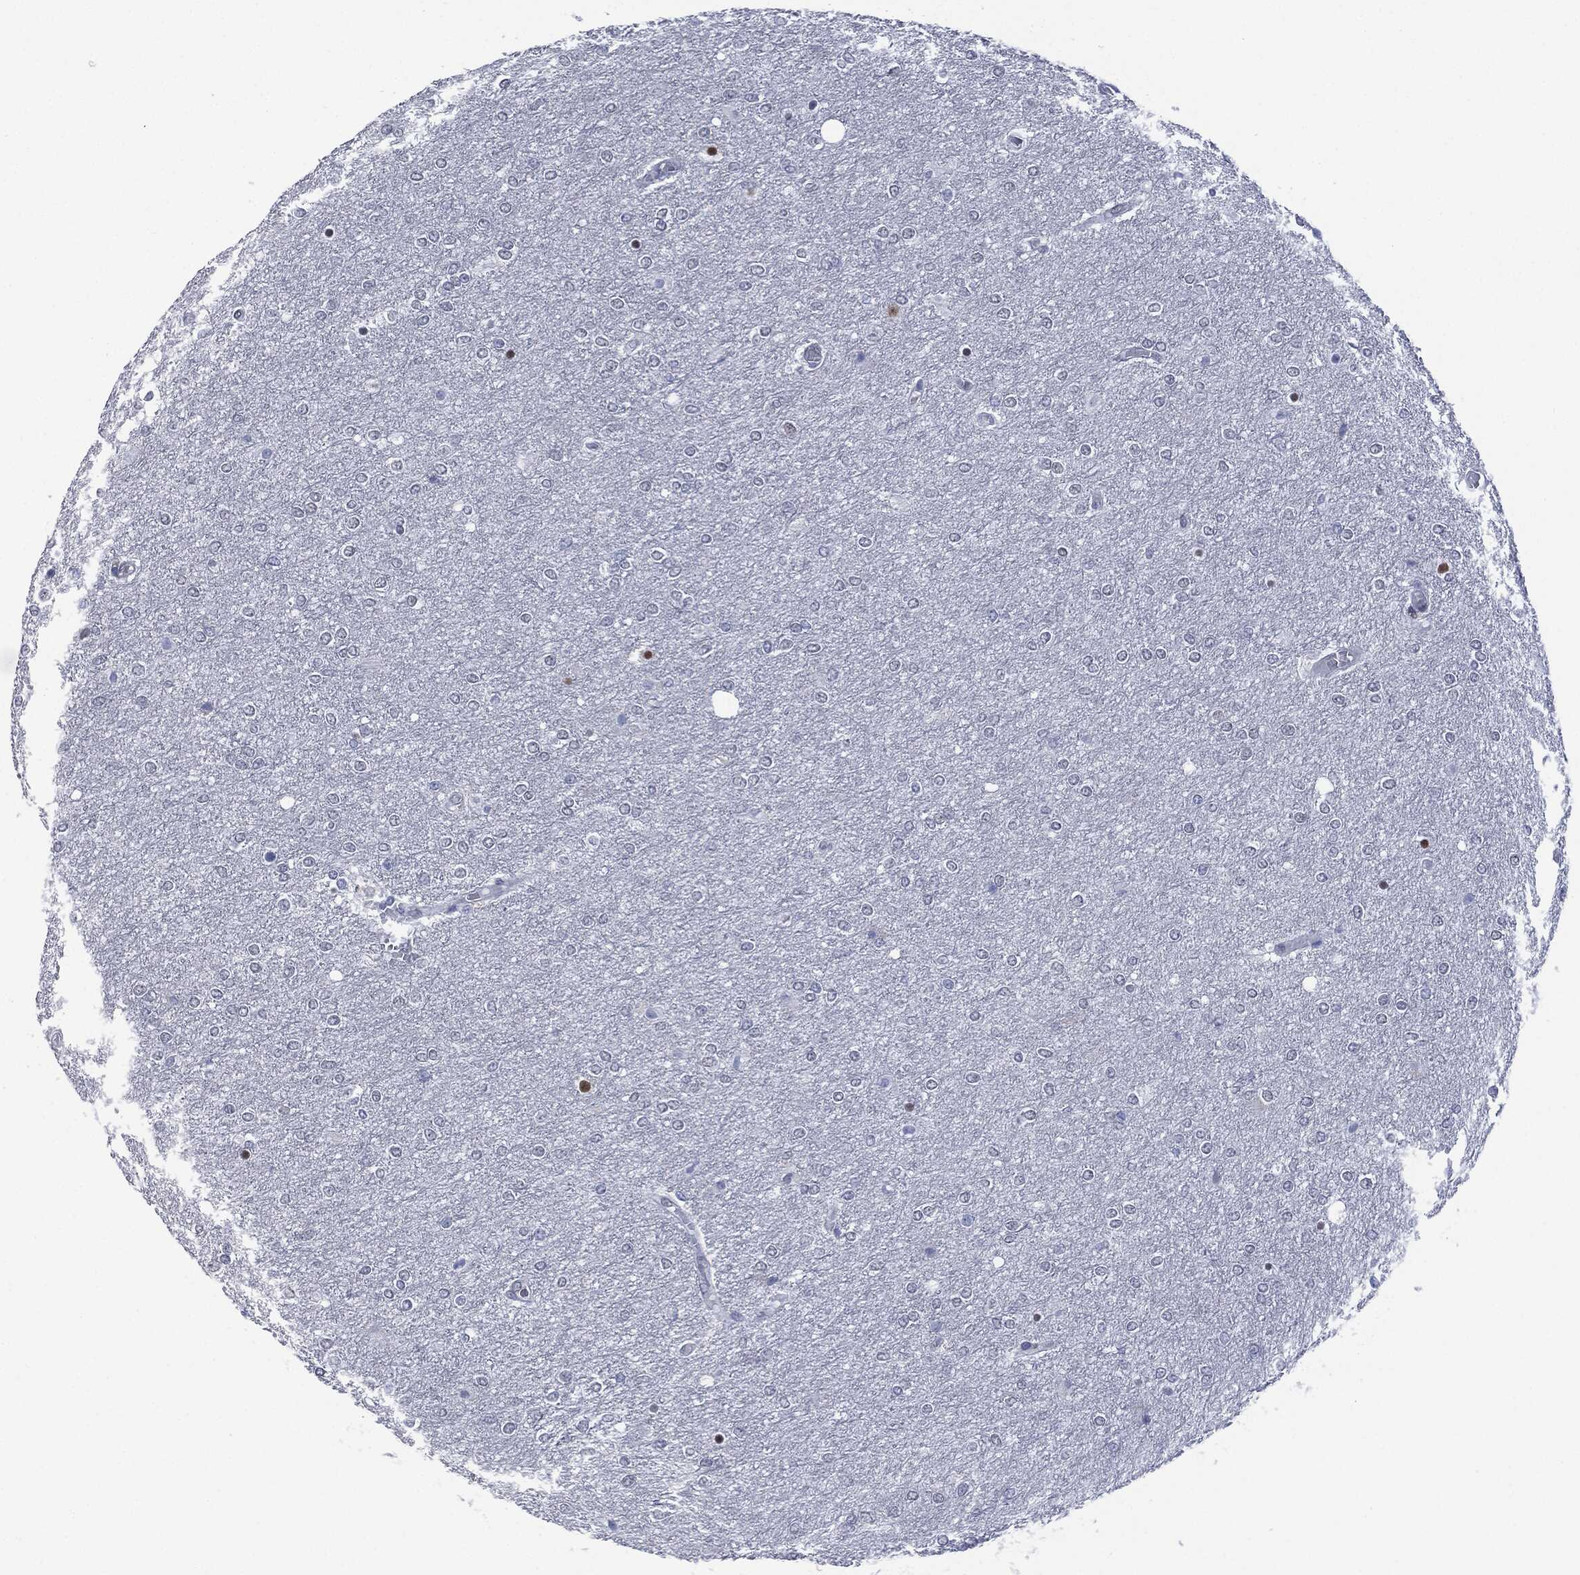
{"staining": {"intensity": "negative", "quantity": "none", "location": "none"}, "tissue": "glioma", "cell_type": "Tumor cells", "image_type": "cancer", "snomed": [{"axis": "morphology", "description": "Glioma, malignant, High grade"}, {"axis": "topography", "description": "Brain"}], "caption": "Immunohistochemical staining of malignant high-grade glioma exhibits no significant expression in tumor cells. The staining was performed using DAB (3,3'-diaminobenzidine) to visualize the protein expression in brown, while the nuclei were stained in blue with hematoxylin (Magnification: 20x).", "gene": "MUC16", "patient": {"sex": "female", "age": 61}}